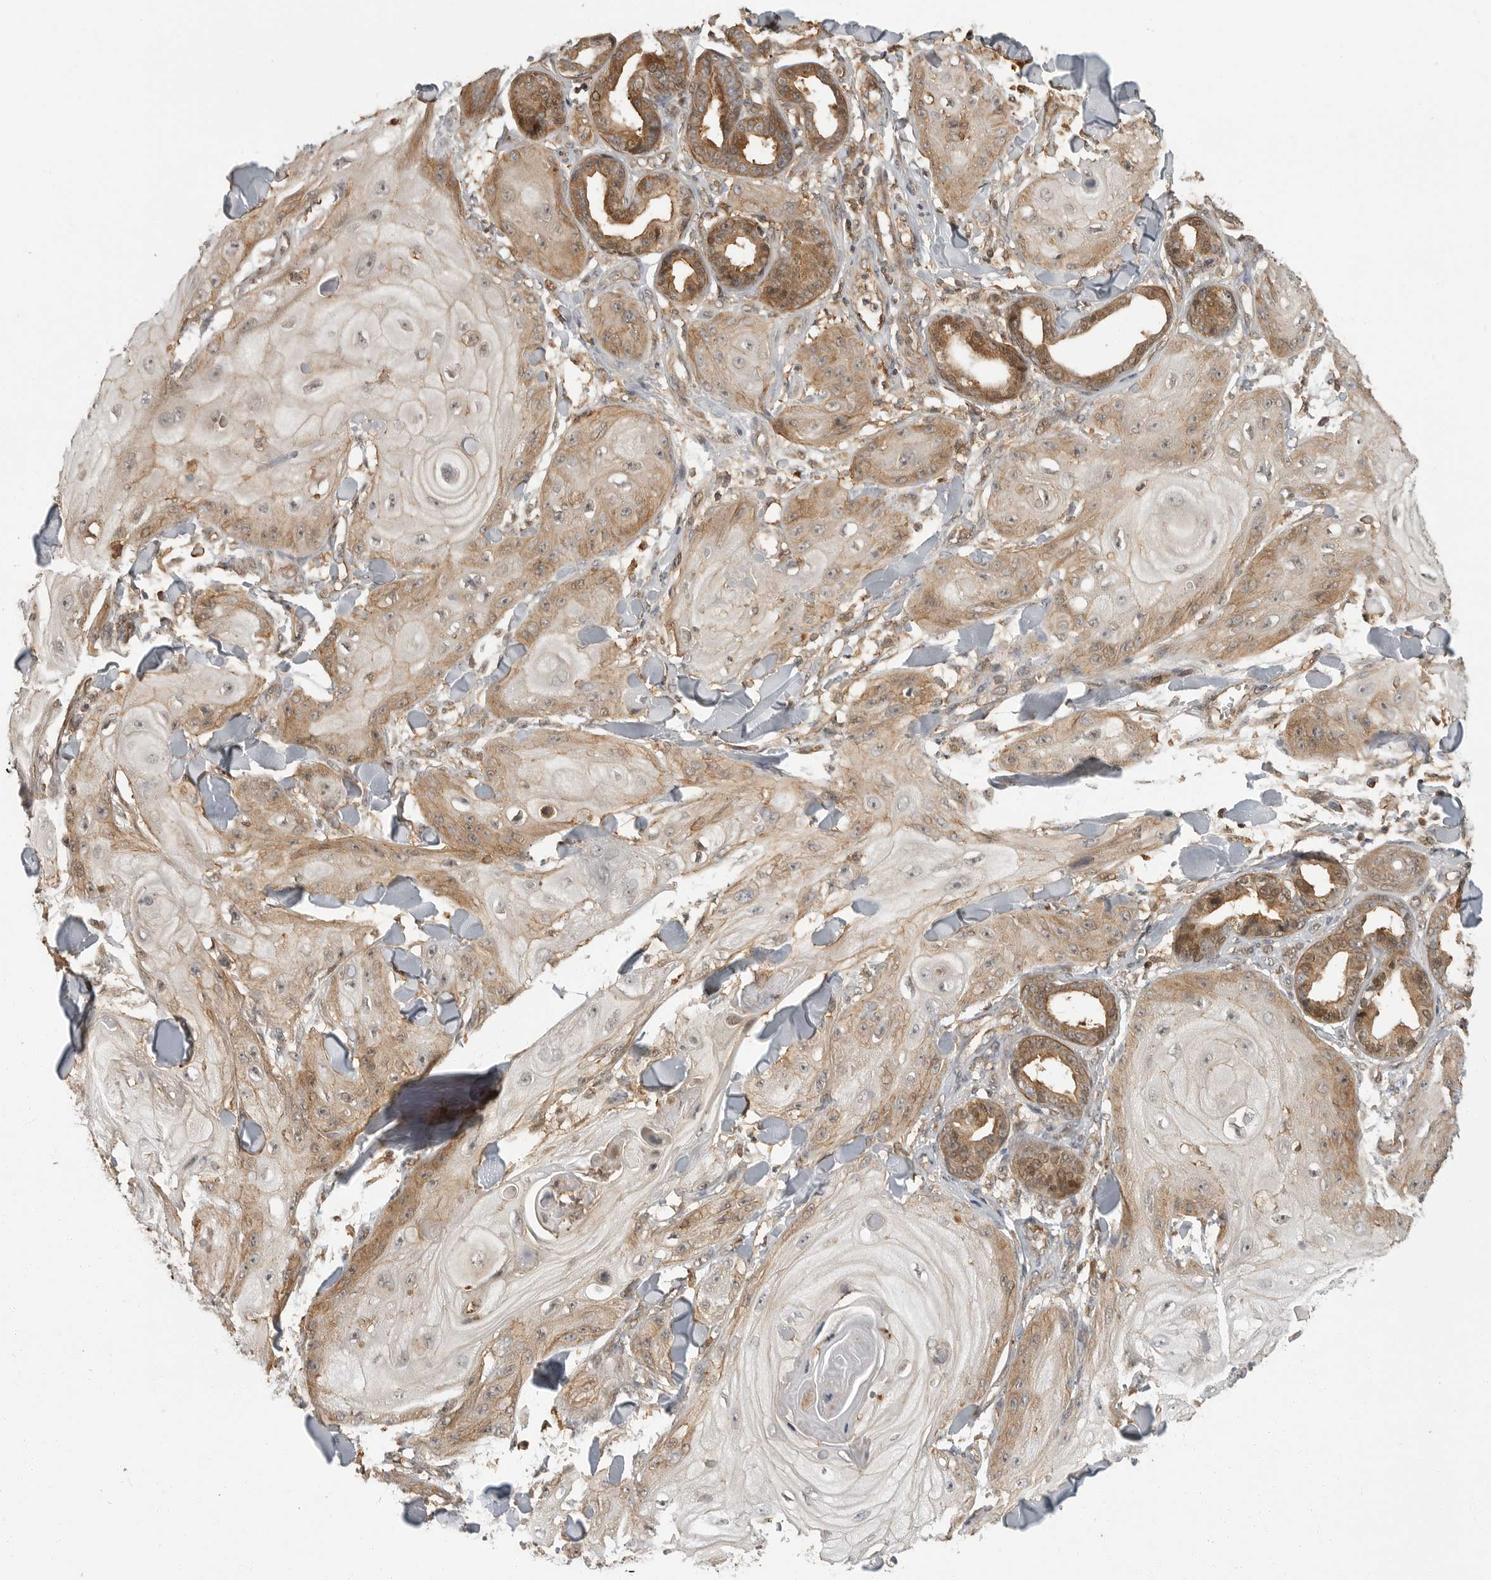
{"staining": {"intensity": "moderate", "quantity": "<25%", "location": "cytoplasmic/membranous"}, "tissue": "skin cancer", "cell_type": "Tumor cells", "image_type": "cancer", "snomed": [{"axis": "morphology", "description": "Squamous cell carcinoma, NOS"}, {"axis": "topography", "description": "Skin"}], "caption": "Immunohistochemical staining of skin squamous cell carcinoma shows low levels of moderate cytoplasmic/membranous positivity in about <25% of tumor cells. Nuclei are stained in blue.", "gene": "ERN1", "patient": {"sex": "male", "age": 74}}